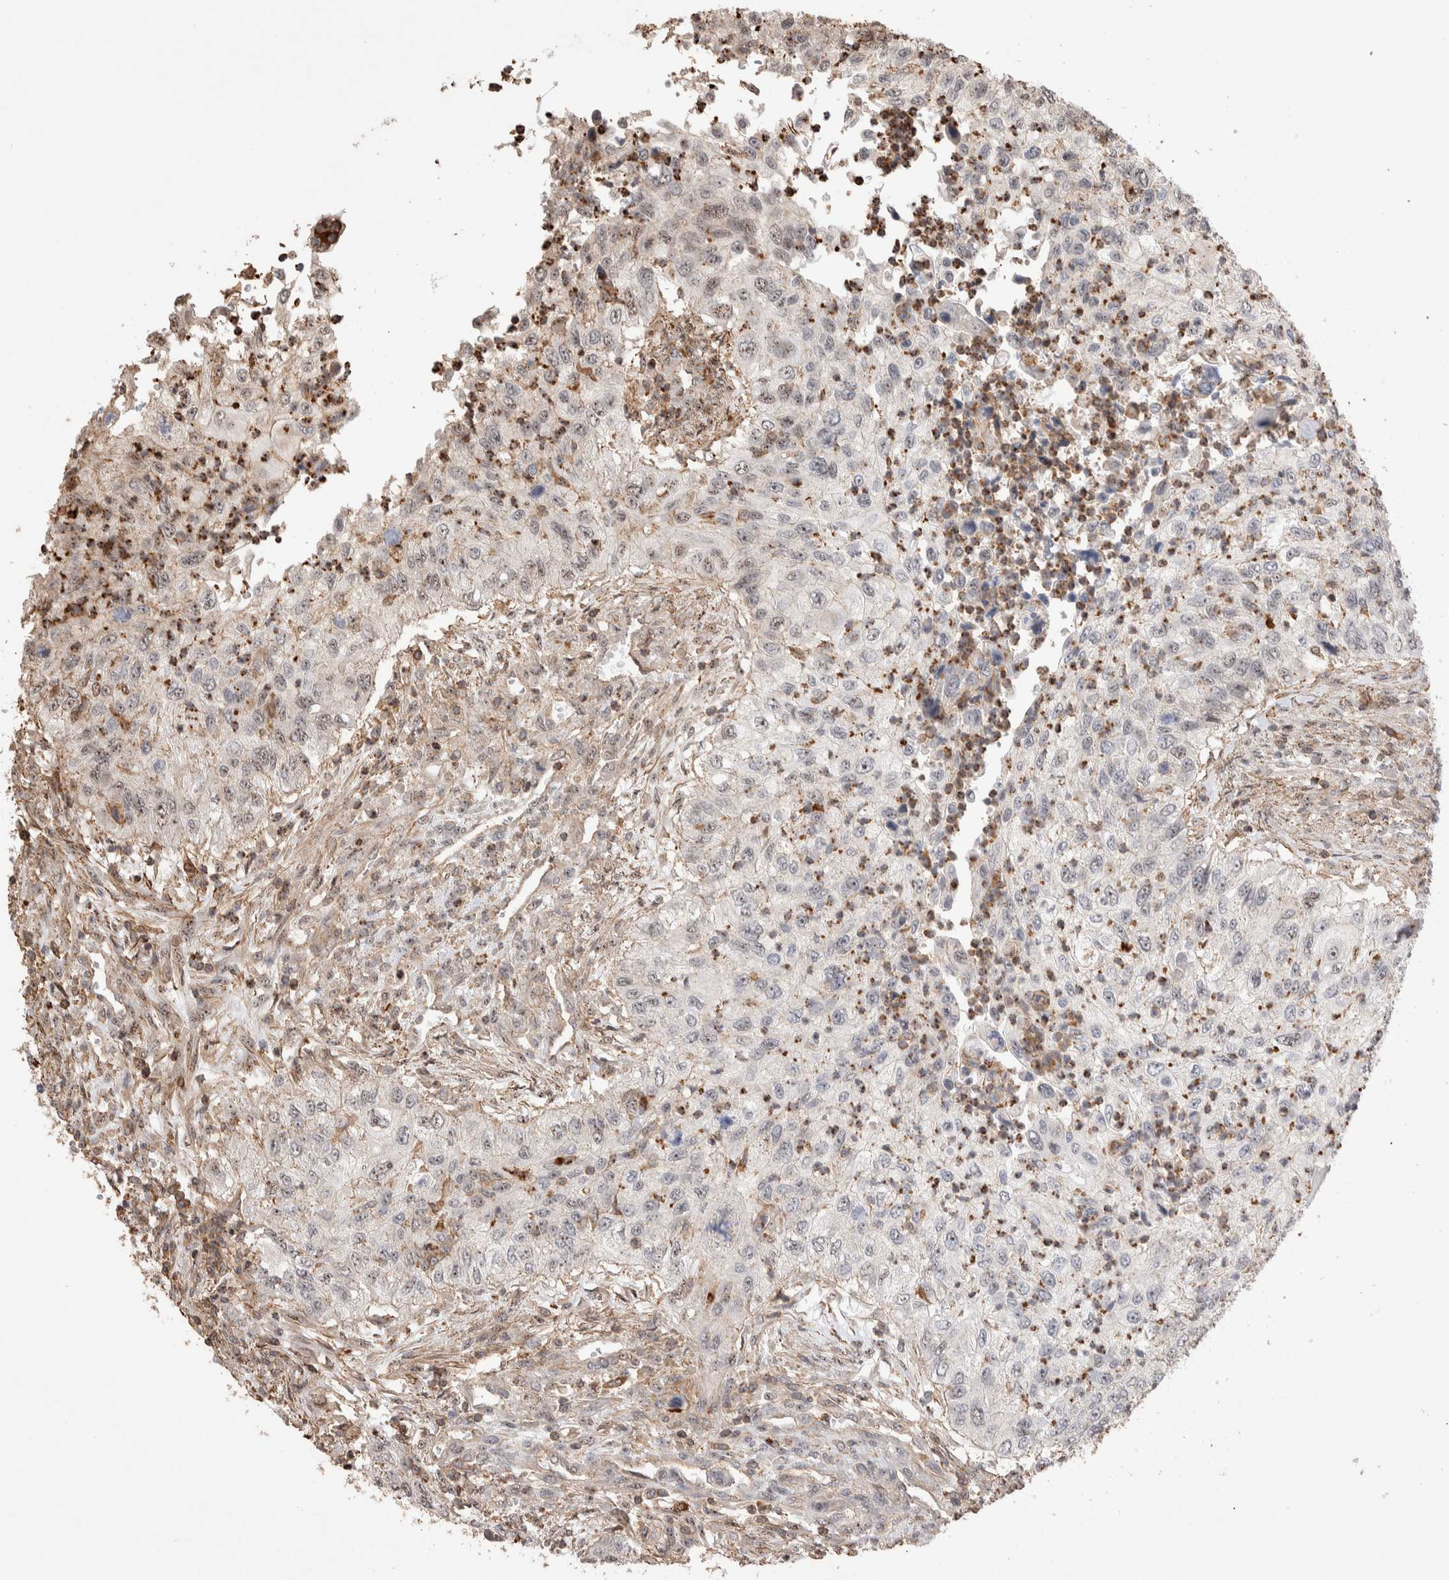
{"staining": {"intensity": "negative", "quantity": "none", "location": "none"}, "tissue": "urothelial cancer", "cell_type": "Tumor cells", "image_type": "cancer", "snomed": [{"axis": "morphology", "description": "Urothelial carcinoma, High grade"}, {"axis": "topography", "description": "Urinary bladder"}], "caption": "This histopathology image is of urothelial cancer stained with immunohistochemistry to label a protein in brown with the nuclei are counter-stained blue. There is no expression in tumor cells. (DAB (3,3'-diaminobenzidine) immunohistochemistry (IHC), high magnification).", "gene": "ZNF704", "patient": {"sex": "female", "age": 60}}